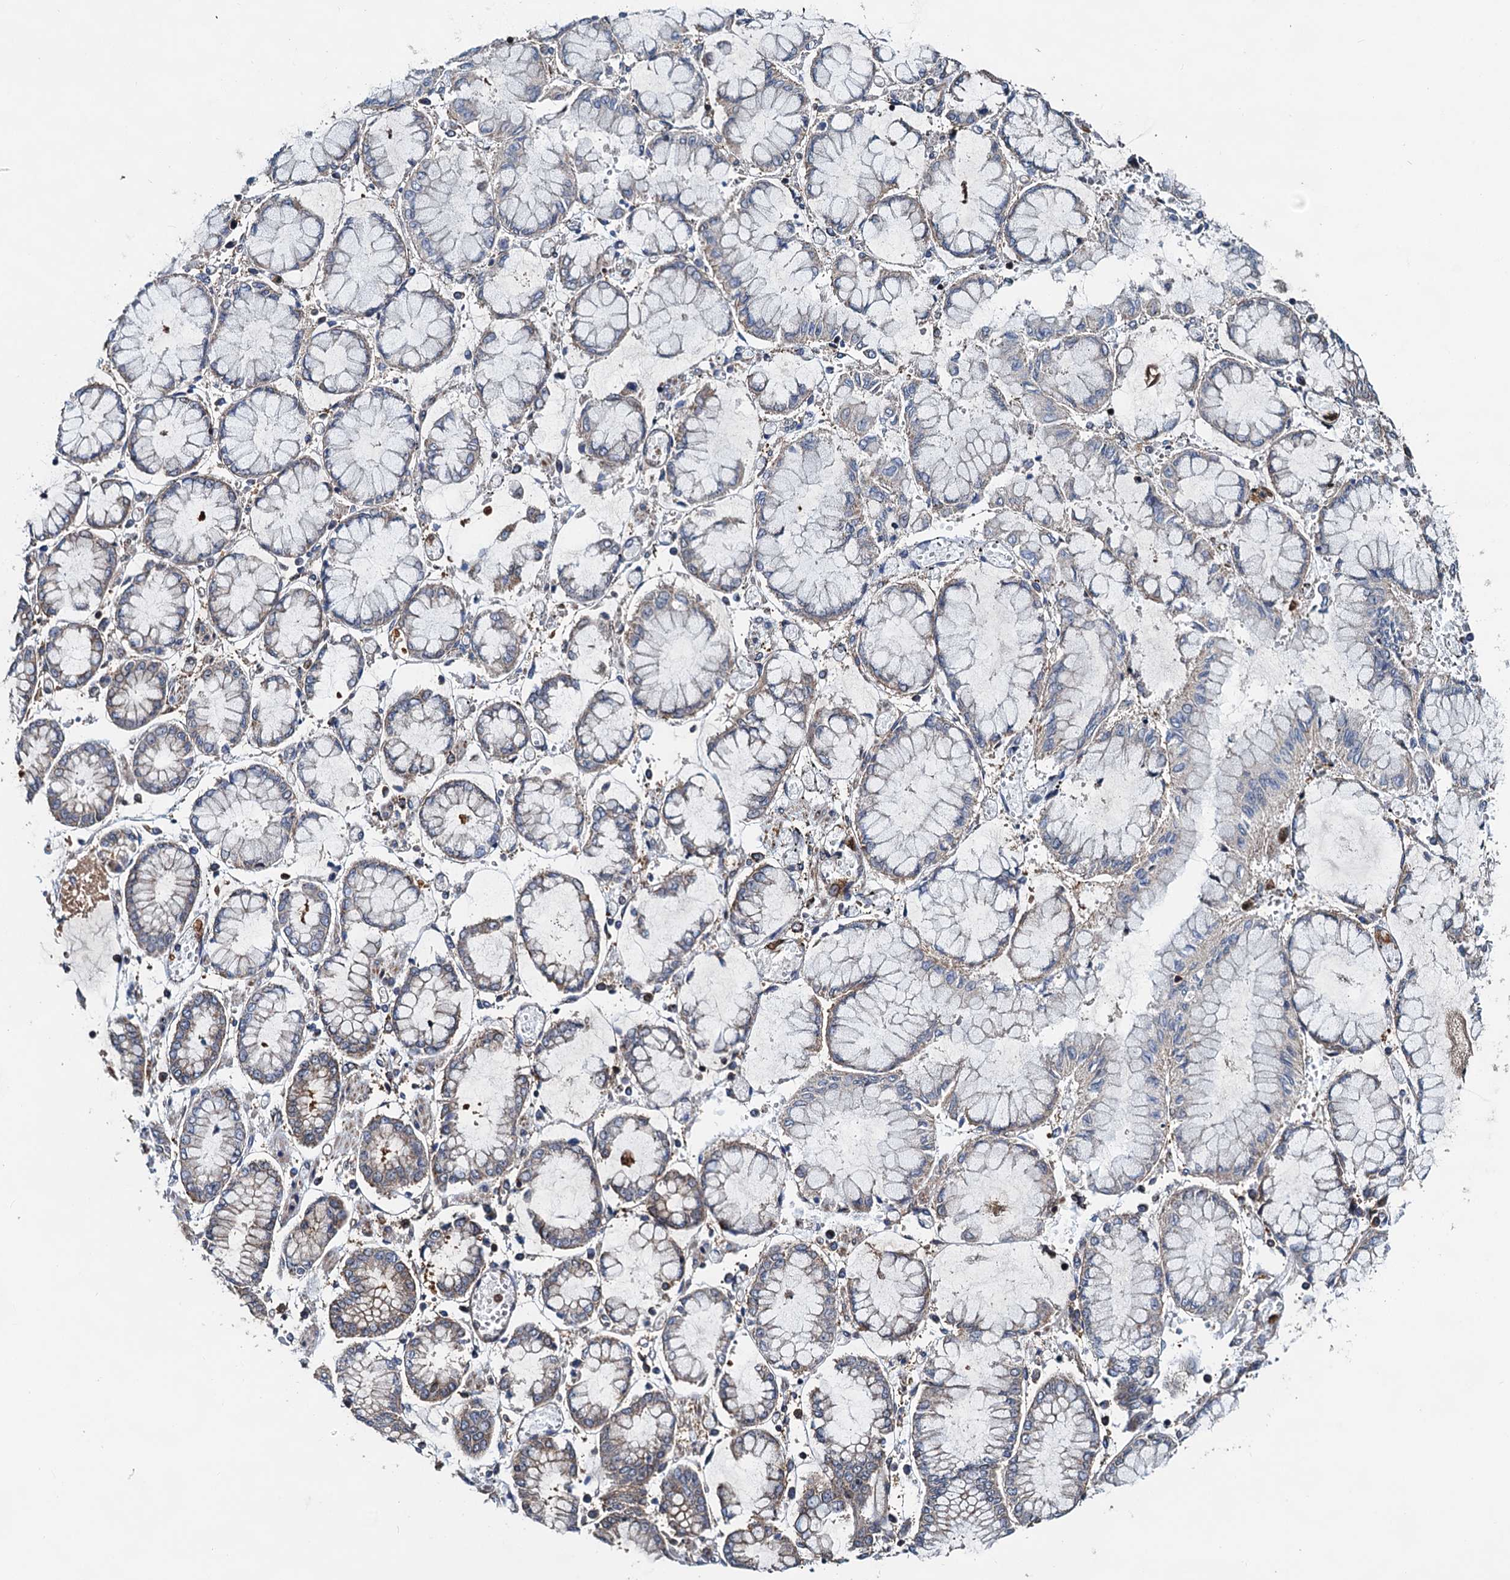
{"staining": {"intensity": "weak", "quantity": "<25%", "location": "cytoplasmic/membranous"}, "tissue": "stomach cancer", "cell_type": "Tumor cells", "image_type": "cancer", "snomed": [{"axis": "morphology", "description": "Adenocarcinoma, NOS"}, {"axis": "topography", "description": "Stomach"}], "caption": "Protein analysis of stomach cancer demonstrates no significant positivity in tumor cells. (Brightfield microscopy of DAB immunohistochemistry (IHC) at high magnification).", "gene": "USP6NL", "patient": {"sex": "male", "age": 76}}